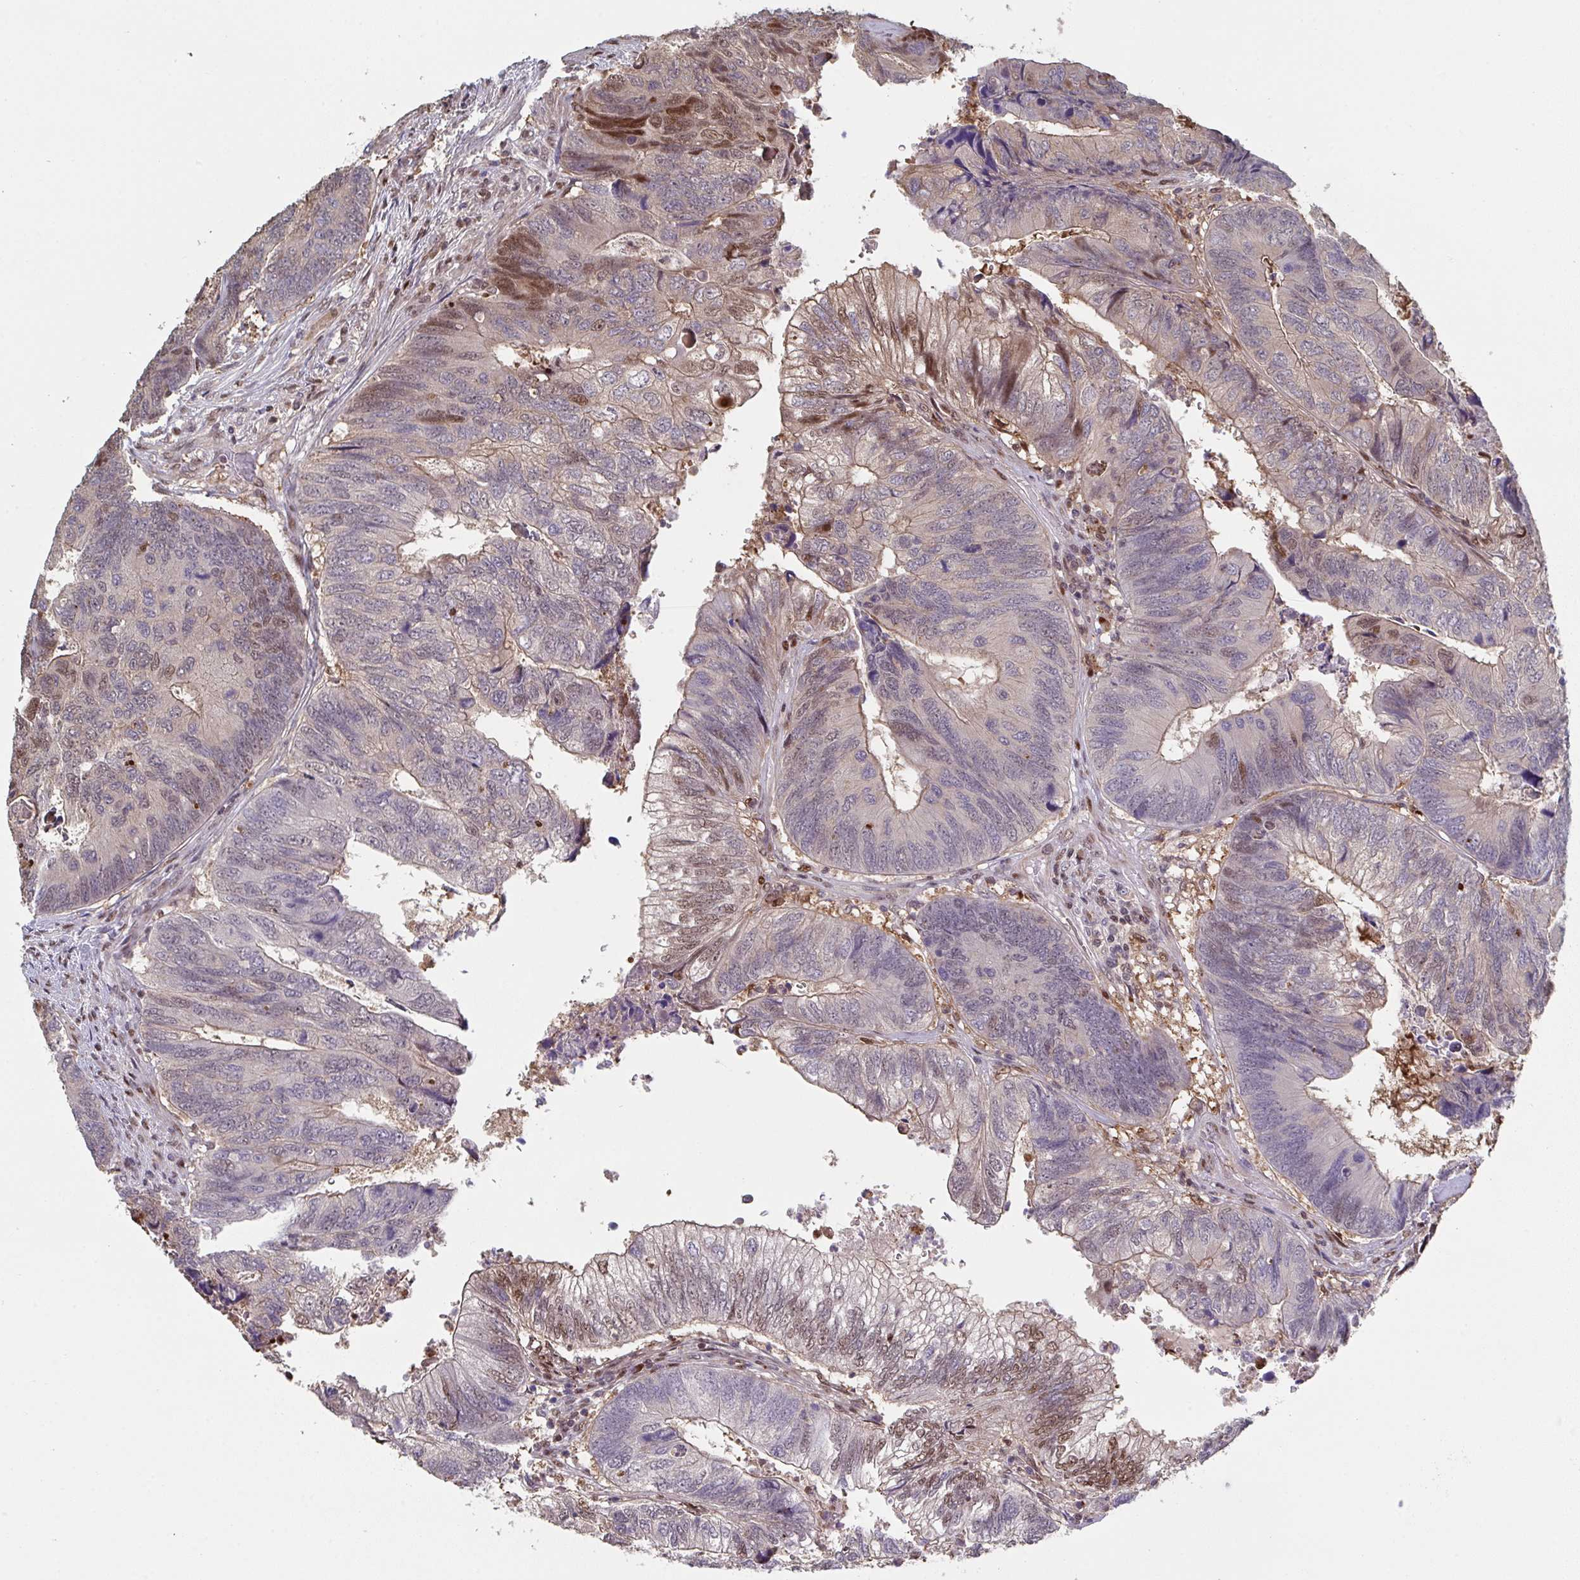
{"staining": {"intensity": "moderate", "quantity": "<25%", "location": "cytoplasmic/membranous,nuclear"}, "tissue": "colorectal cancer", "cell_type": "Tumor cells", "image_type": "cancer", "snomed": [{"axis": "morphology", "description": "Adenocarcinoma, NOS"}, {"axis": "topography", "description": "Colon"}], "caption": "Colorectal cancer stained for a protein shows moderate cytoplasmic/membranous and nuclear positivity in tumor cells. (IHC, brightfield microscopy, high magnification).", "gene": "ACD", "patient": {"sex": "female", "age": 67}}